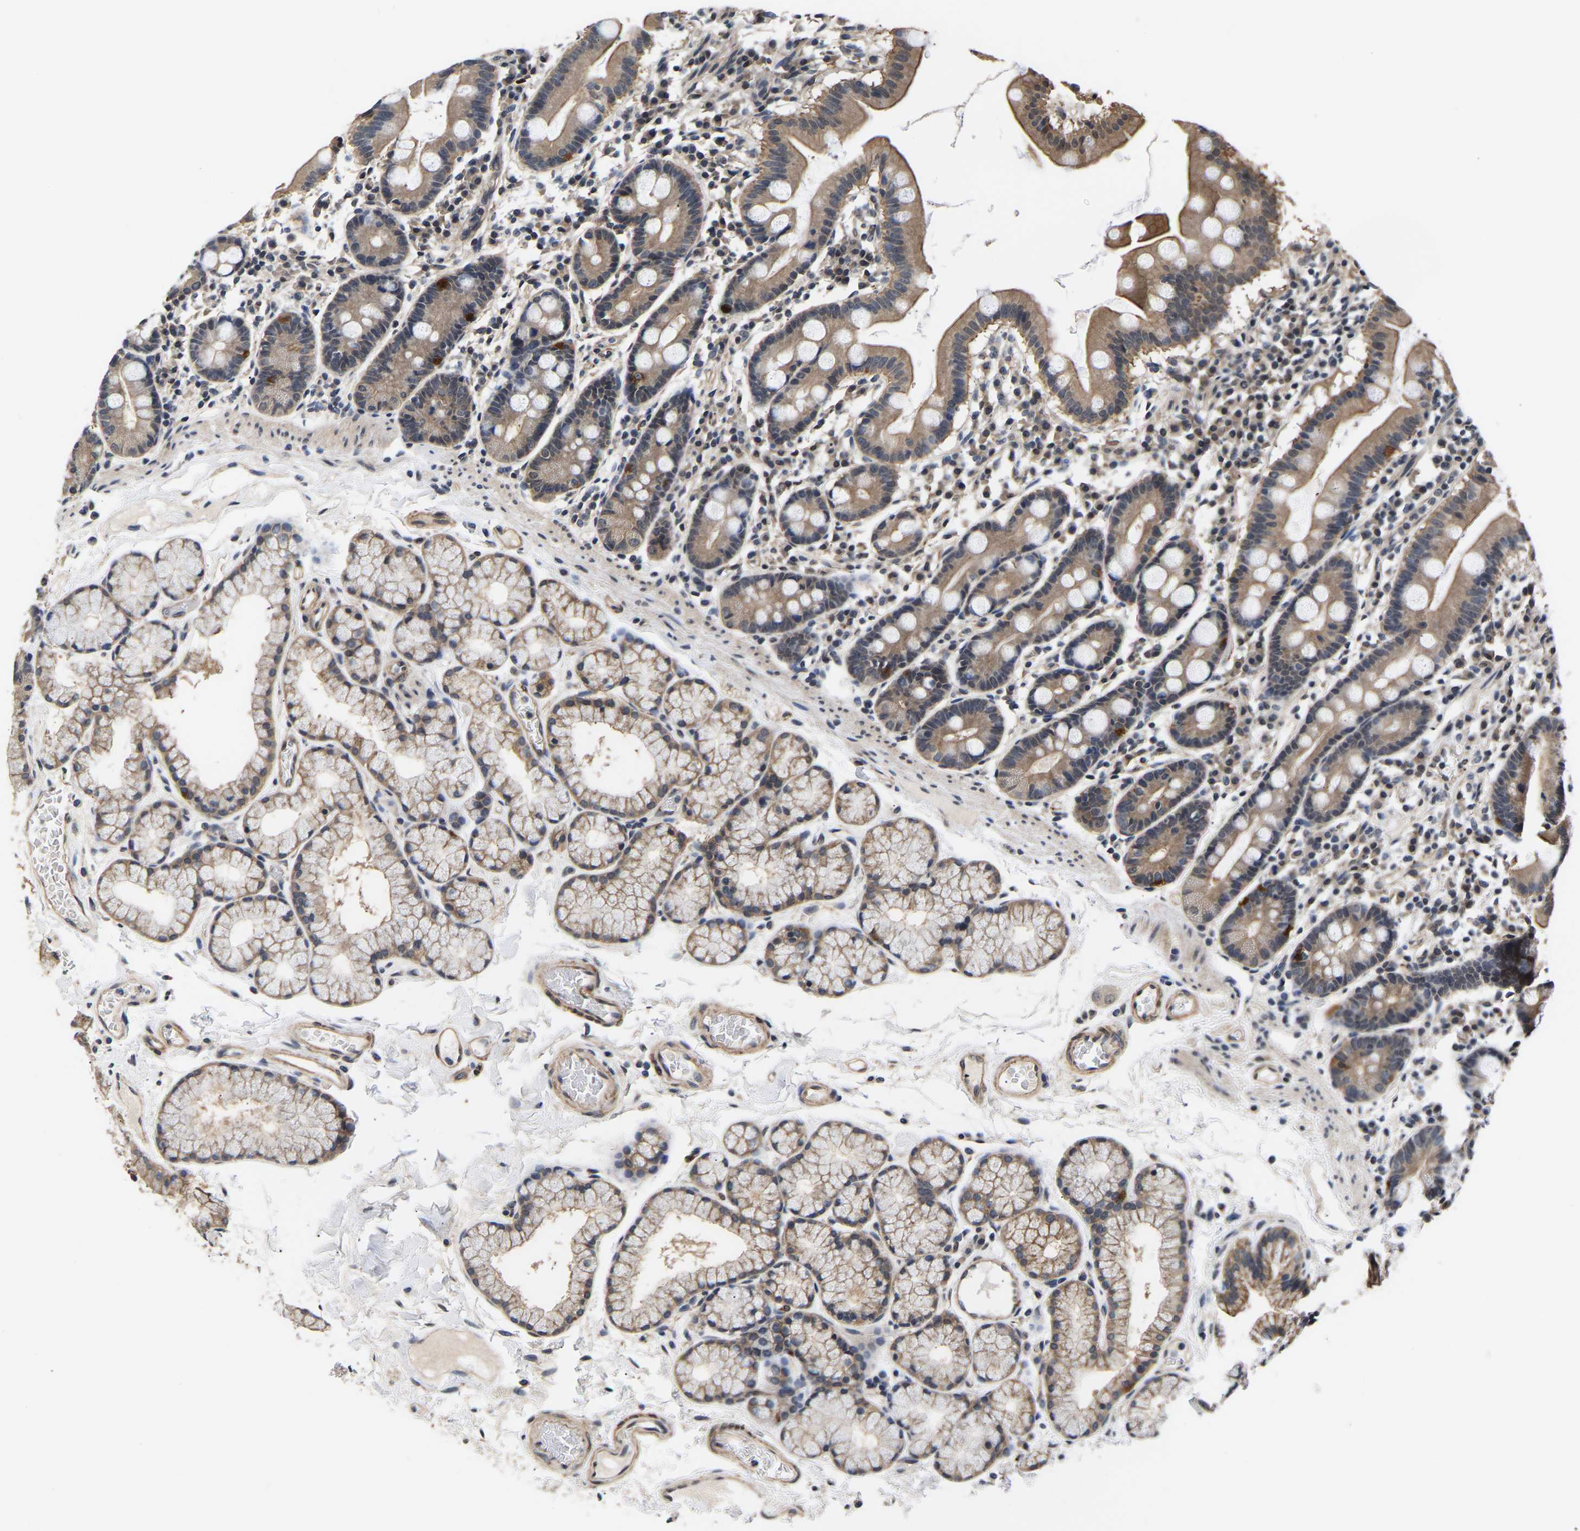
{"staining": {"intensity": "moderate", "quantity": ">75%", "location": "cytoplasmic/membranous"}, "tissue": "duodenum", "cell_type": "Glandular cells", "image_type": "normal", "snomed": [{"axis": "morphology", "description": "Normal tissue, NOS"}, {"axis": "topography", "description": "Duodenum"}], "caption": "An IHC photomicrograph of normal tissue is shown. Protein staining in brown shows moderate cytoplasmic/membranous positivity in duodenum within glandular cells.", "gene": "METTL16", "patient": {"sex": "male", "age": 50}}